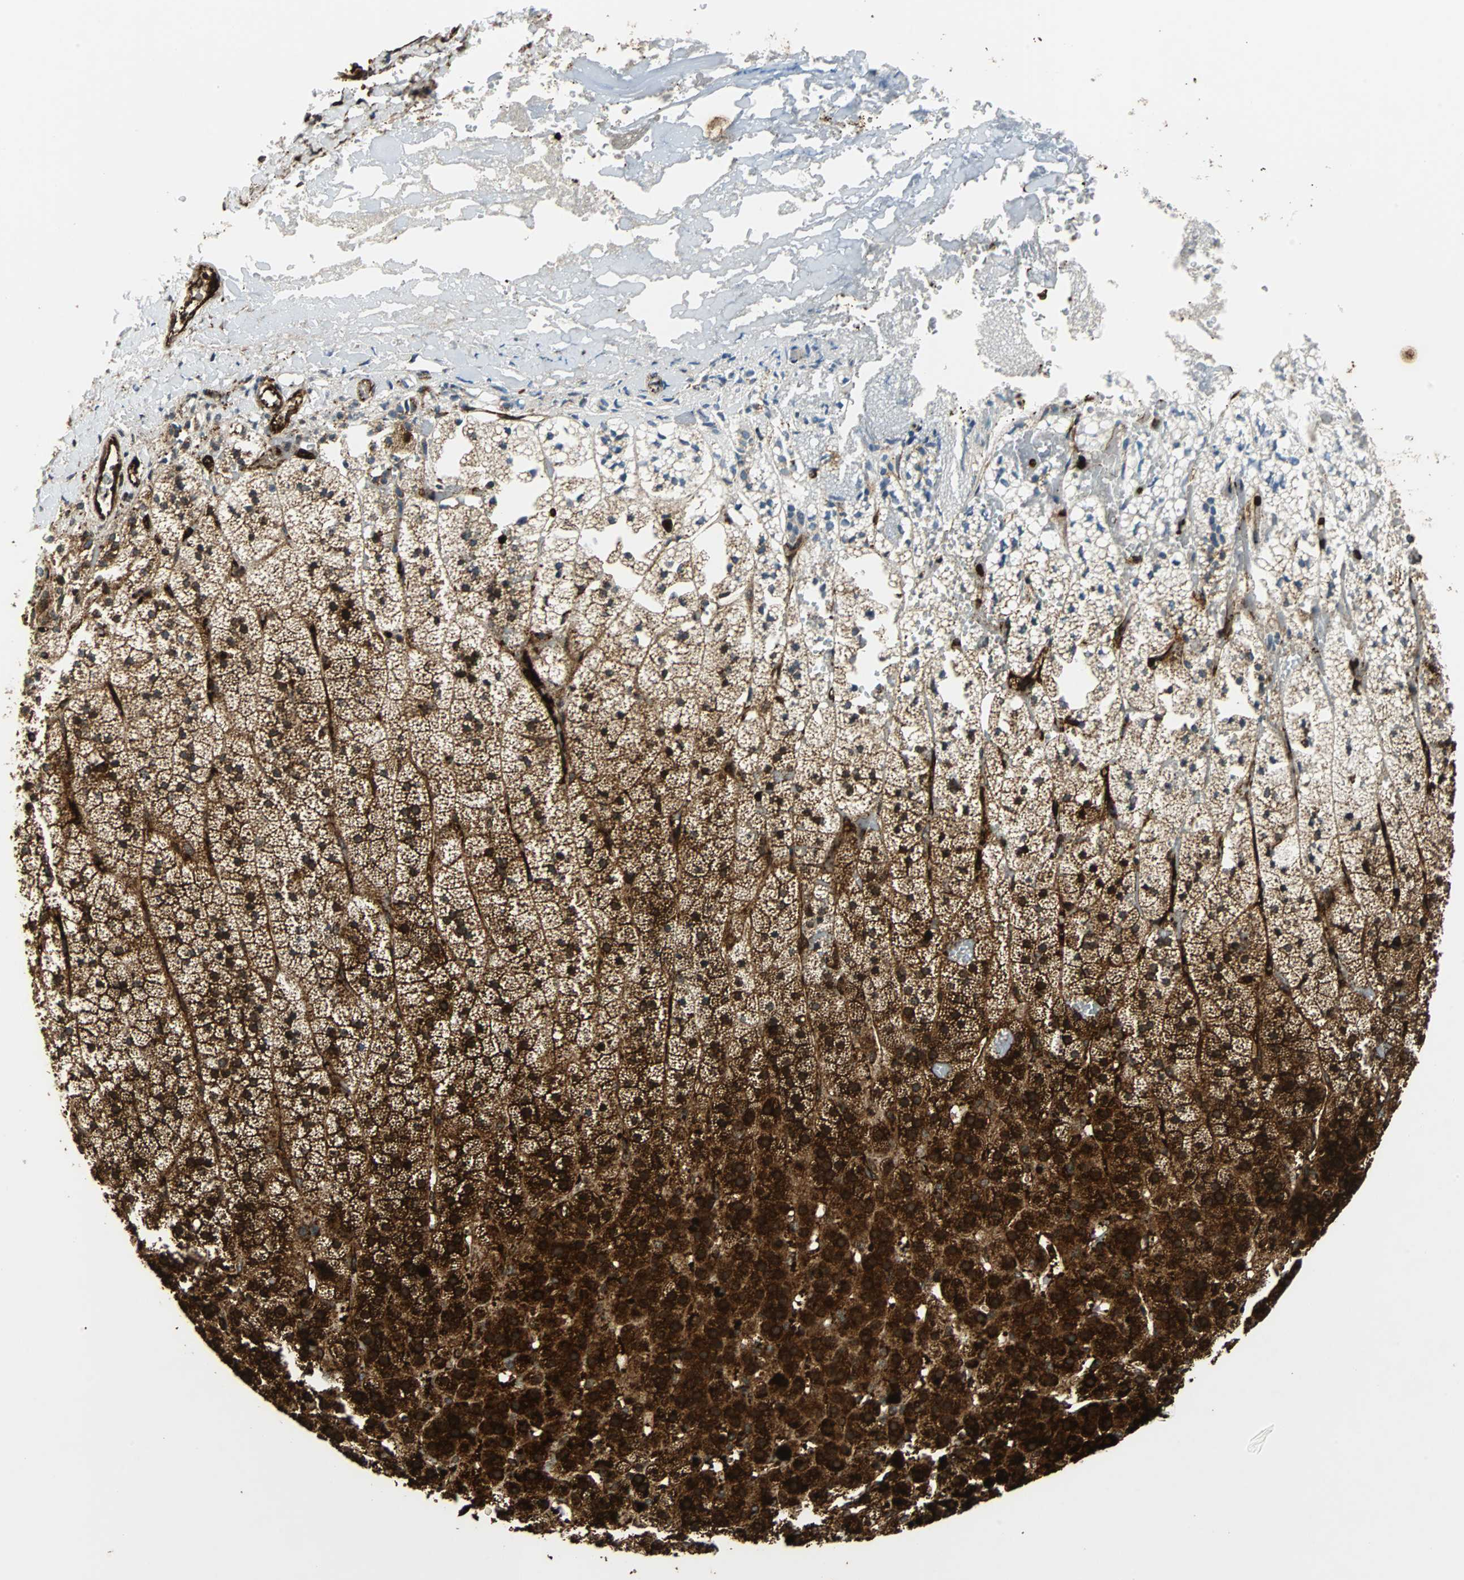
{"staining": {"intensity": "strong", "quantity": ">75%", "location": "cytoplasmic/membranous"}, "tissue": "adrenal gland", "cell_type": "Glandular cells", "image_type": "normal", "snomed": [{"axis": "morphology", "description": "Normal tissue, NOS"}, {"axis": "topography", "description": "Adrenal gland"}], "caption": "Unremarkable adrenal gland was stained to show a protein in brown. There is high levels of strong cytoplasmic/membranous positivity in about >75% of glandular cells. The protein is stained brown, and the nuclei are stained in blue (DAB IHC with brightfield microscopy, high magnification).", "gene": "TUBA4A", "patient": {"sex": "male", "age": 35}}